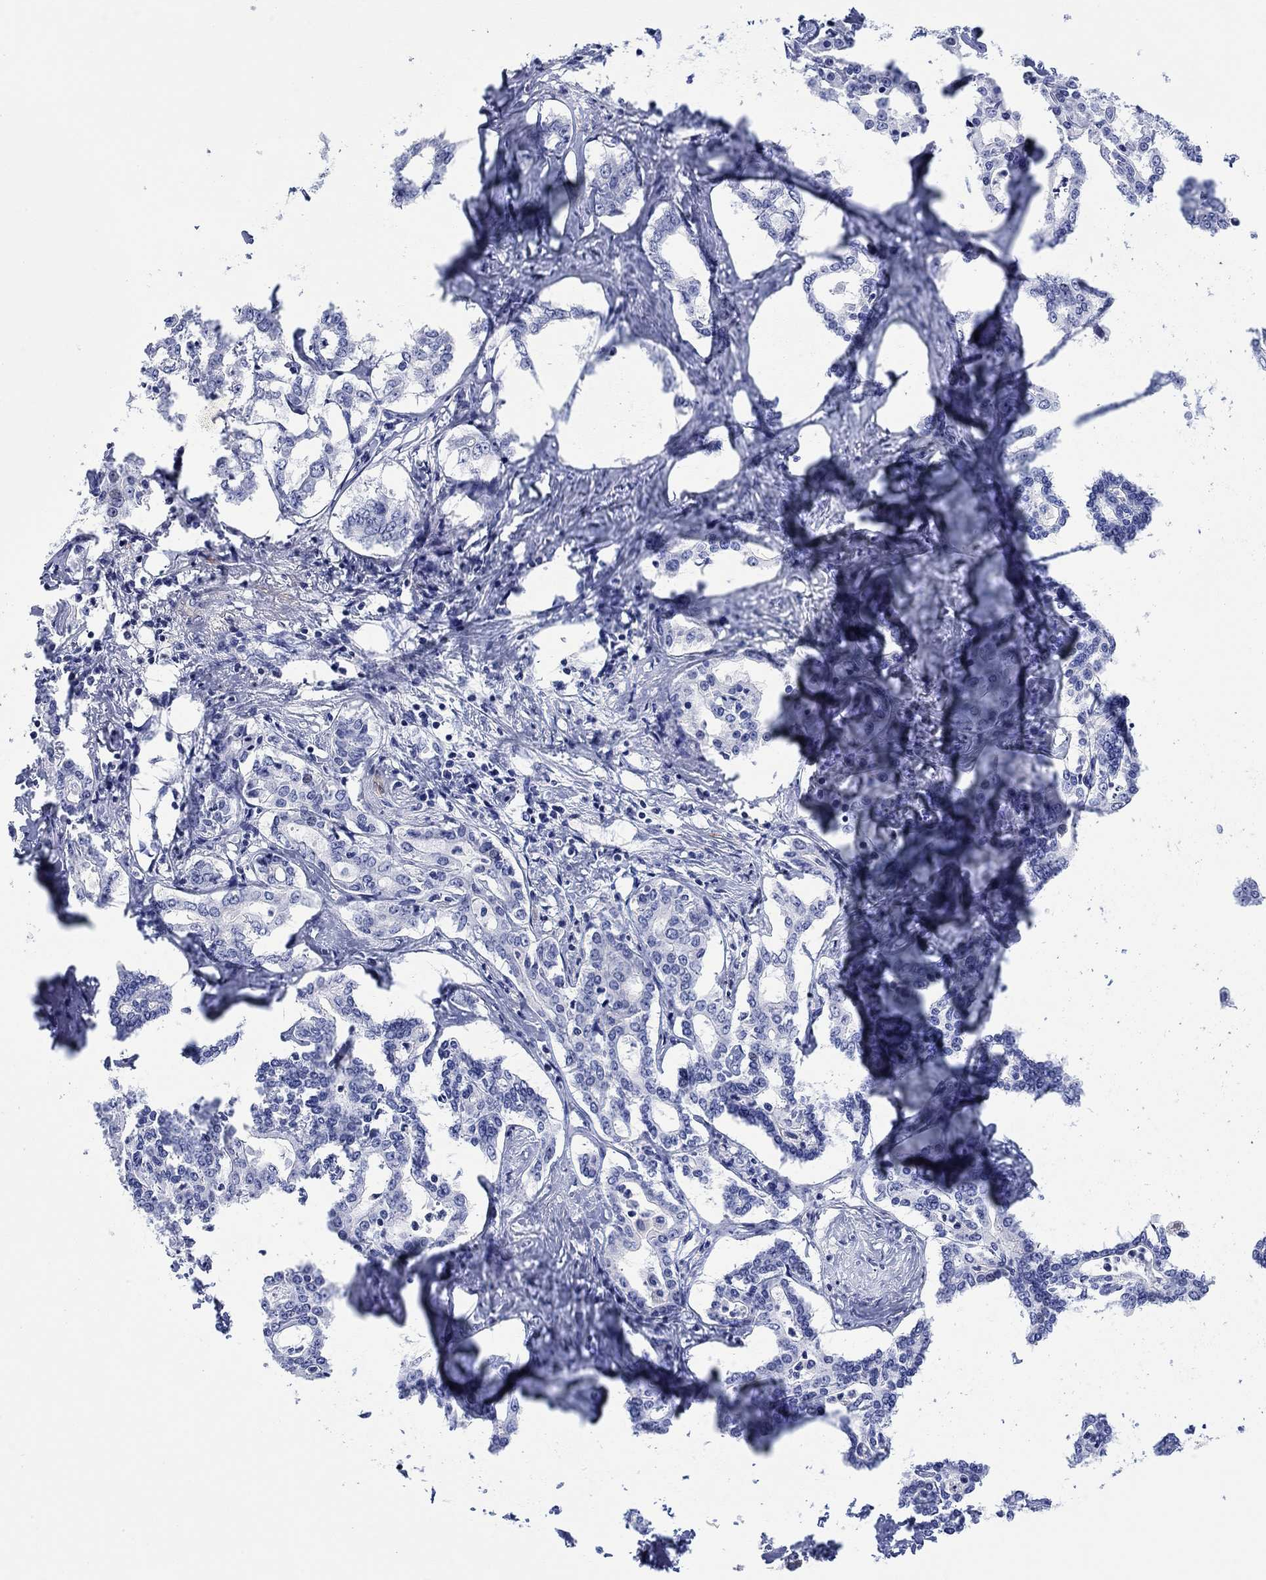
{"staining": {"intensity": "negative", "quantity": "none", "location": "none"}, "tissue": "liver cancer", "cell_type": "Tumor cells", "image_type": "cancer", "snomed": [{"axis": "morphology", "description": "Cholangiocarcinoma"}, {"axis": "topography", "description": "Liver"}], "caption": "Tumor cells are negative for protein expression in human liver cancer.", "gene": "PPIL6", "patient": {"sex": "female", "age": 47}}